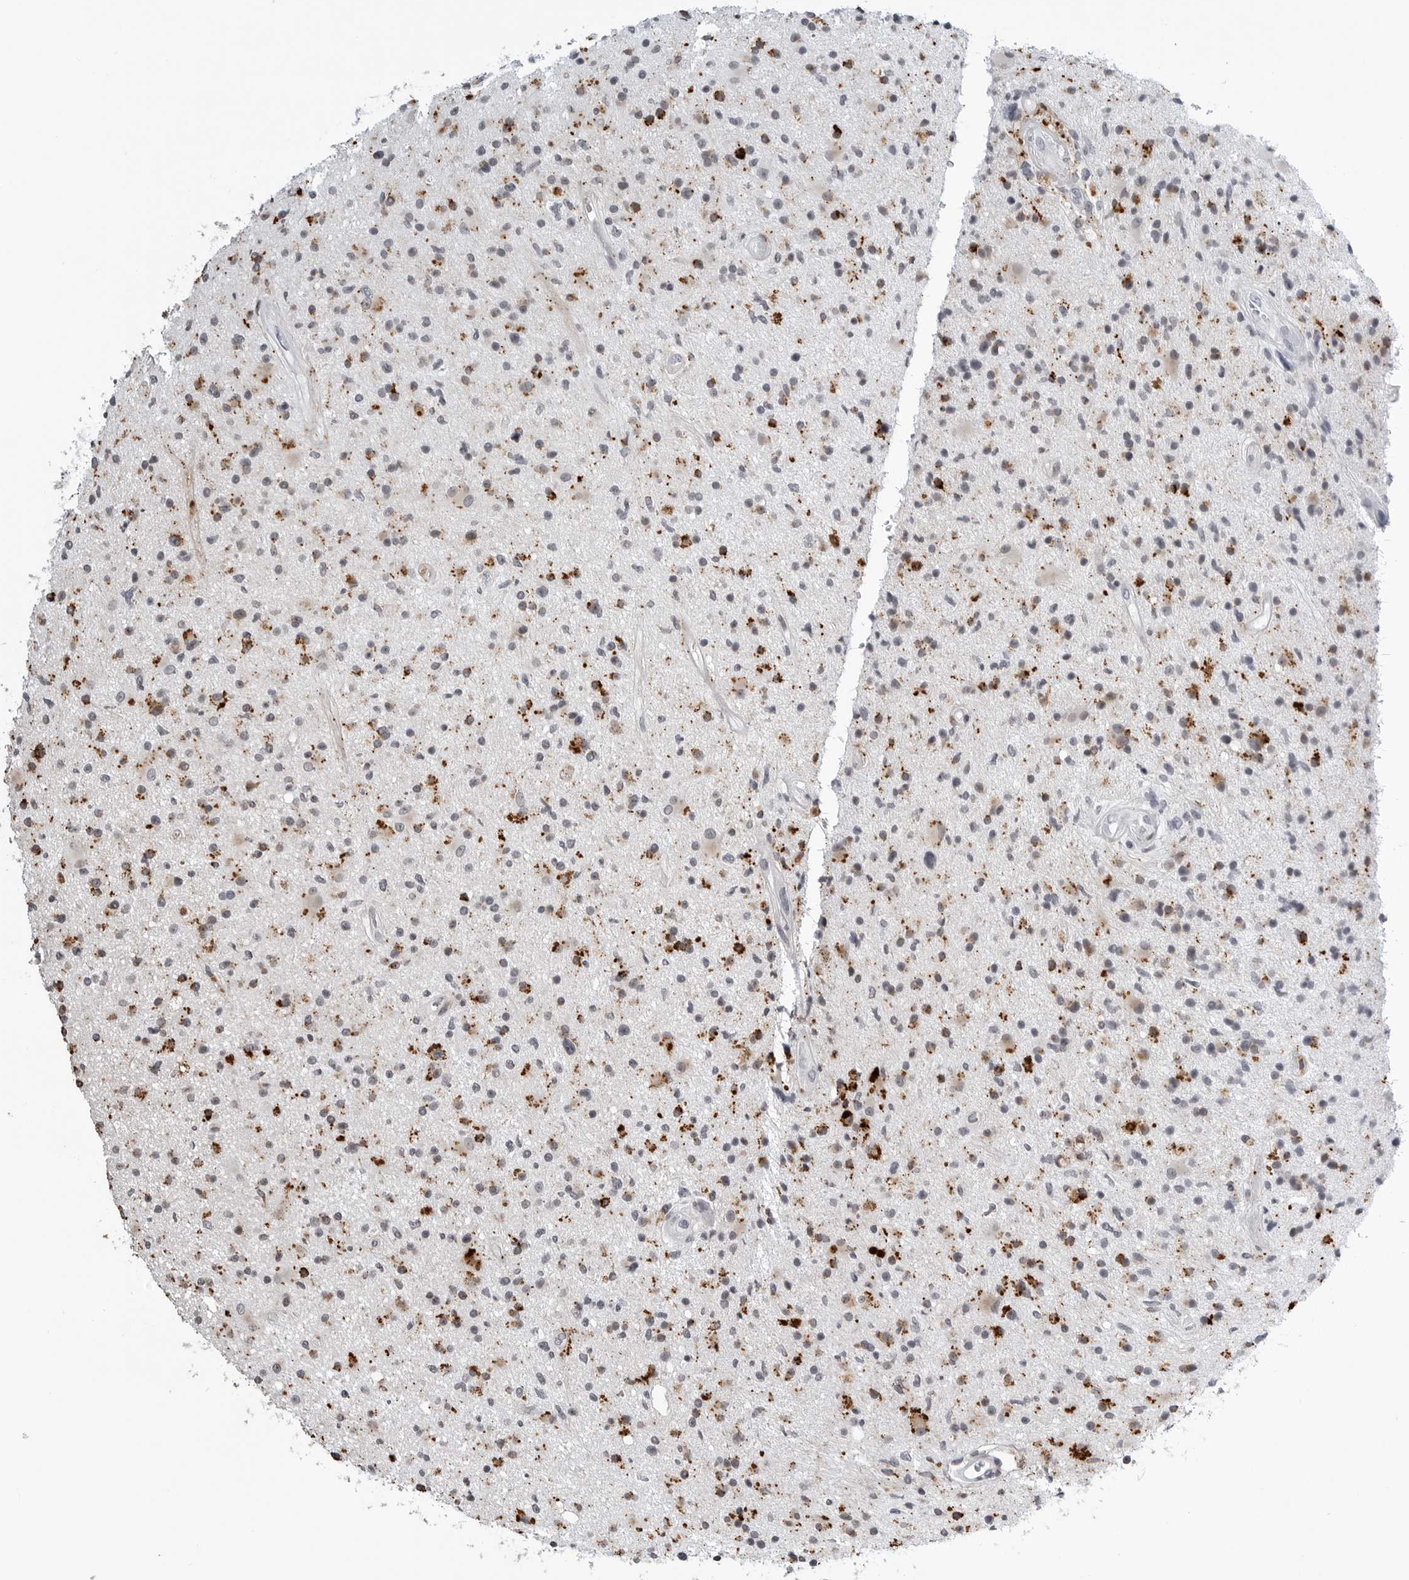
{"staining": {"intensity": "moderate", "quantity": "<25%", "location": "cytoplasmic/membranous"}, "tissue": "glioma", "cell_type": "Tumor cells", "image_type": "cancer", "snomed": [{"axis": "morphology", "description": "Glioma, malignant, High grade"}, {"axis": "topography", "description": "Brain"}], "caption": "Malignant glioma (high-grade) stained with immunohistochemistry demonstrates moderate cytoplasmic/membranous expression in approximately <25% of tumor cells.", "gene": "CXCR5", "patient": {"sex": "male", "age": 33}}